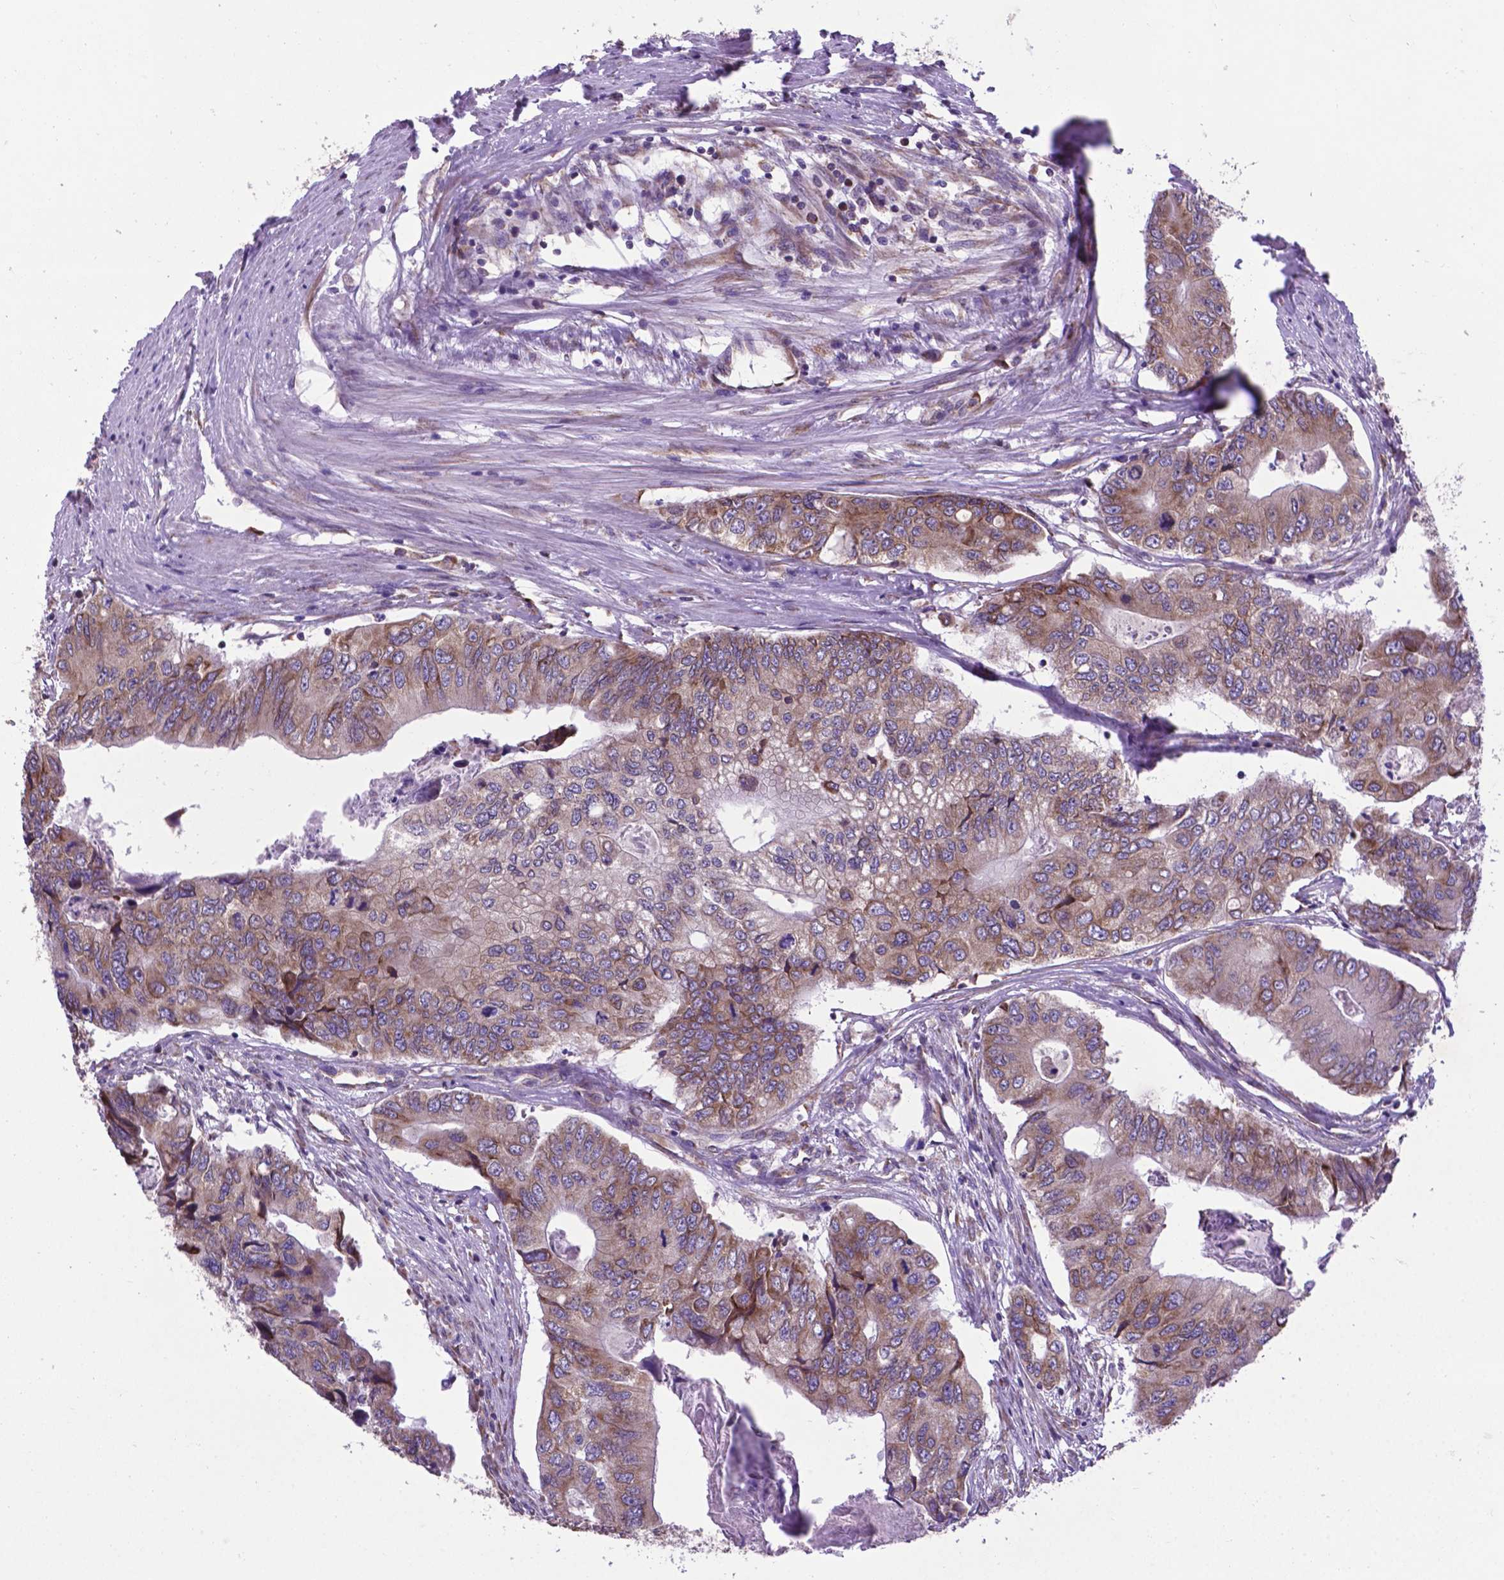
{"staining": {"intensity": "moderate", "quantity": ">75%", "location": "cytoplasmic/membranous"}, "tissue": "colorectal cancer", "cell_type": "Tumor cells", "image_type": "cancer", "snomed": [{"axis": "morphology", "description": "Adenocarcinoma, NOS"}, {"axis": "topography", "description": "Colon"}], "caption": "This is an image of IHC staining of colorectal cancer (adenocarcinoma), which shows moderate expression in the cytoplasmic/membranous of tumor cells.", "gene": "WDR83OS", "patient": {"sex": "male", "age": 53}}